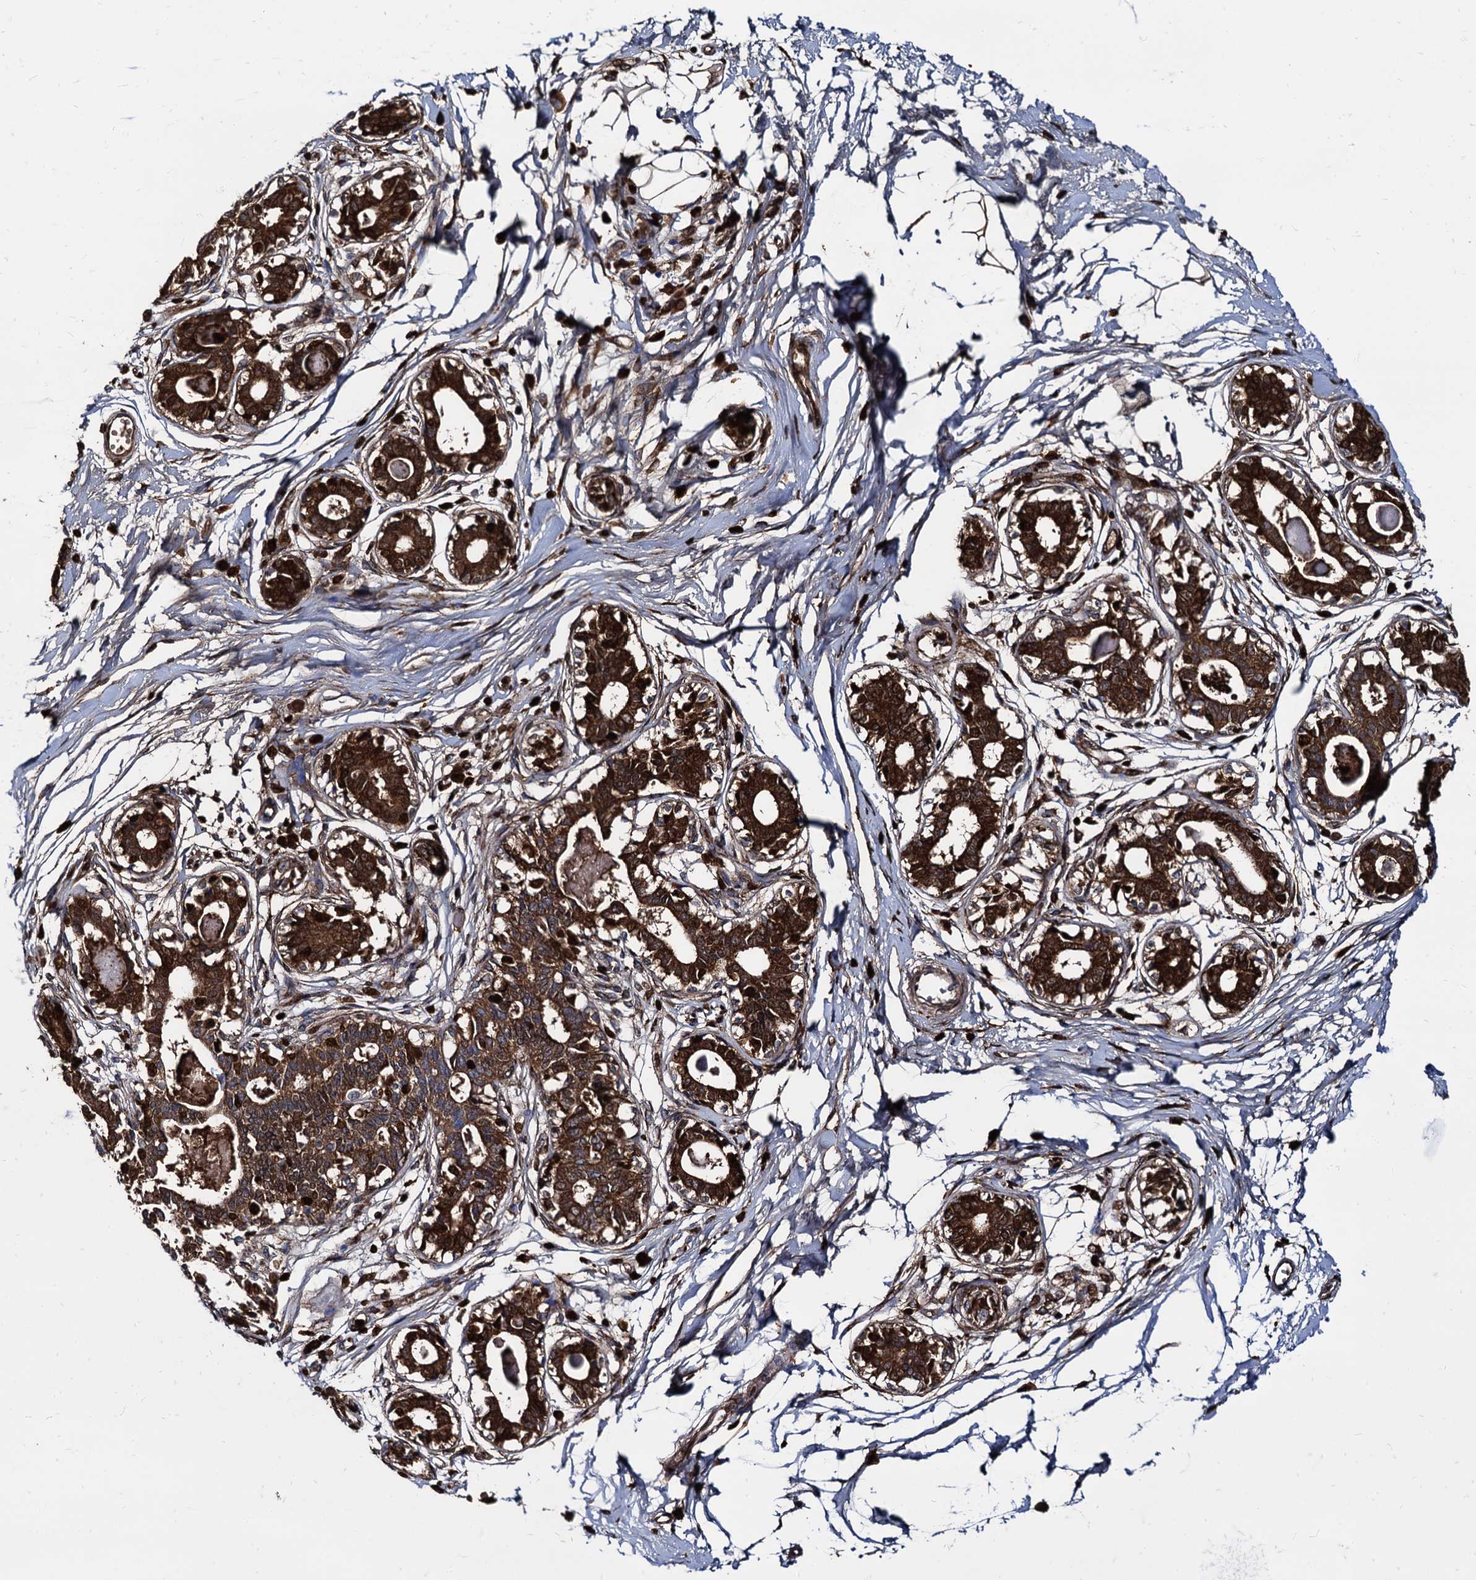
{"staining": {"intensity": "negative", "quantity": "none", "location": "none"}, "tissue": "breast", "cell_type": "Adipocytes", "image_type": "normal", "snomed": [{"axis": "morphology", "description": "Normal tissue, NOS"}, {"axis": "topography", "description": "Breast"}], "caption": "Histopathology image shows no significant protein staining in adipocytes of normal breast. Nuclei are stained in blue.", "gene": "APOD", "patient": {"sex": "female", "age": 45}}